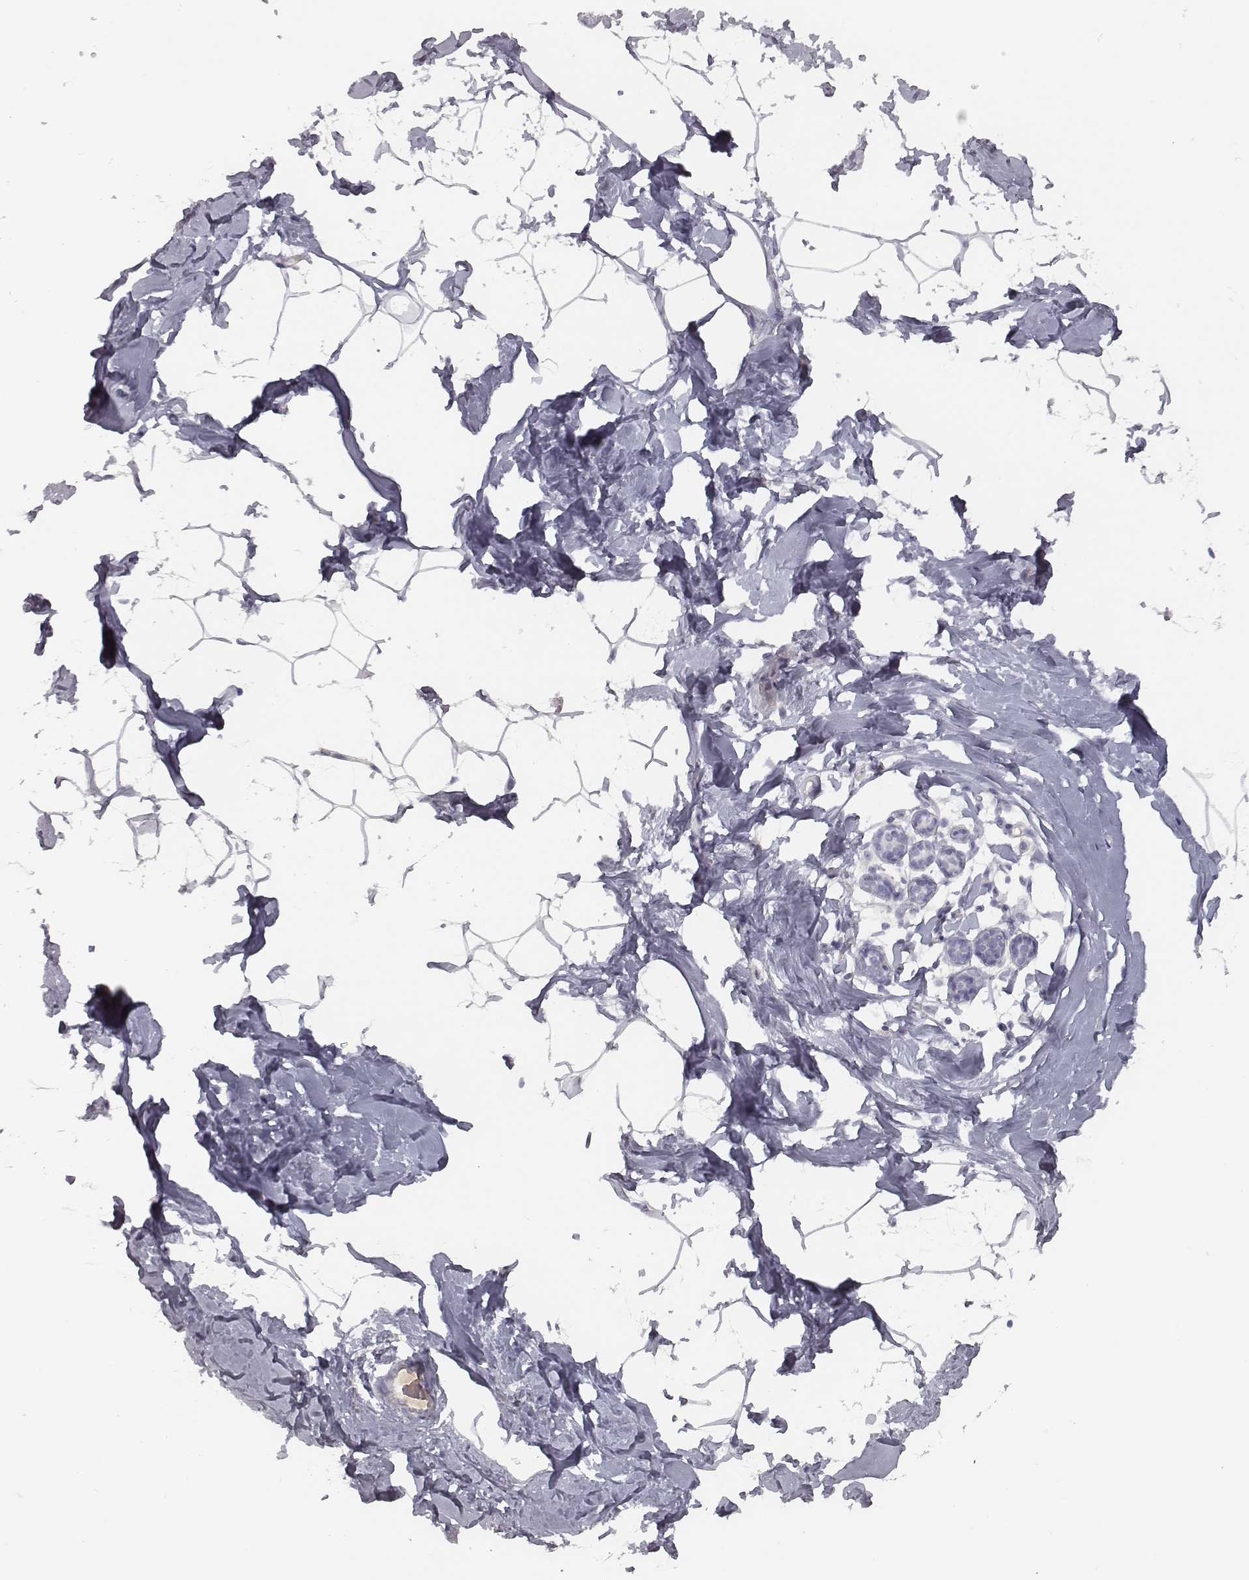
{"staining": {"intensity": "negative", "quantity": "none", "location": "none"}, "tissue": "breast", "cell_type": "Adipocytes", "image_type": "normal", "snomed": [{"axis": "morphology", "description": "Normal tissue, NOS"}, {"axis": "topography", "description": "Breast"}], "caption": "This is a image of immunohistochemistry staining of unremarkable breast, which shows no positivity in adipocytes.", "gene": "SEPTIN14", "patient": {"sex": "female", "age": 32}}